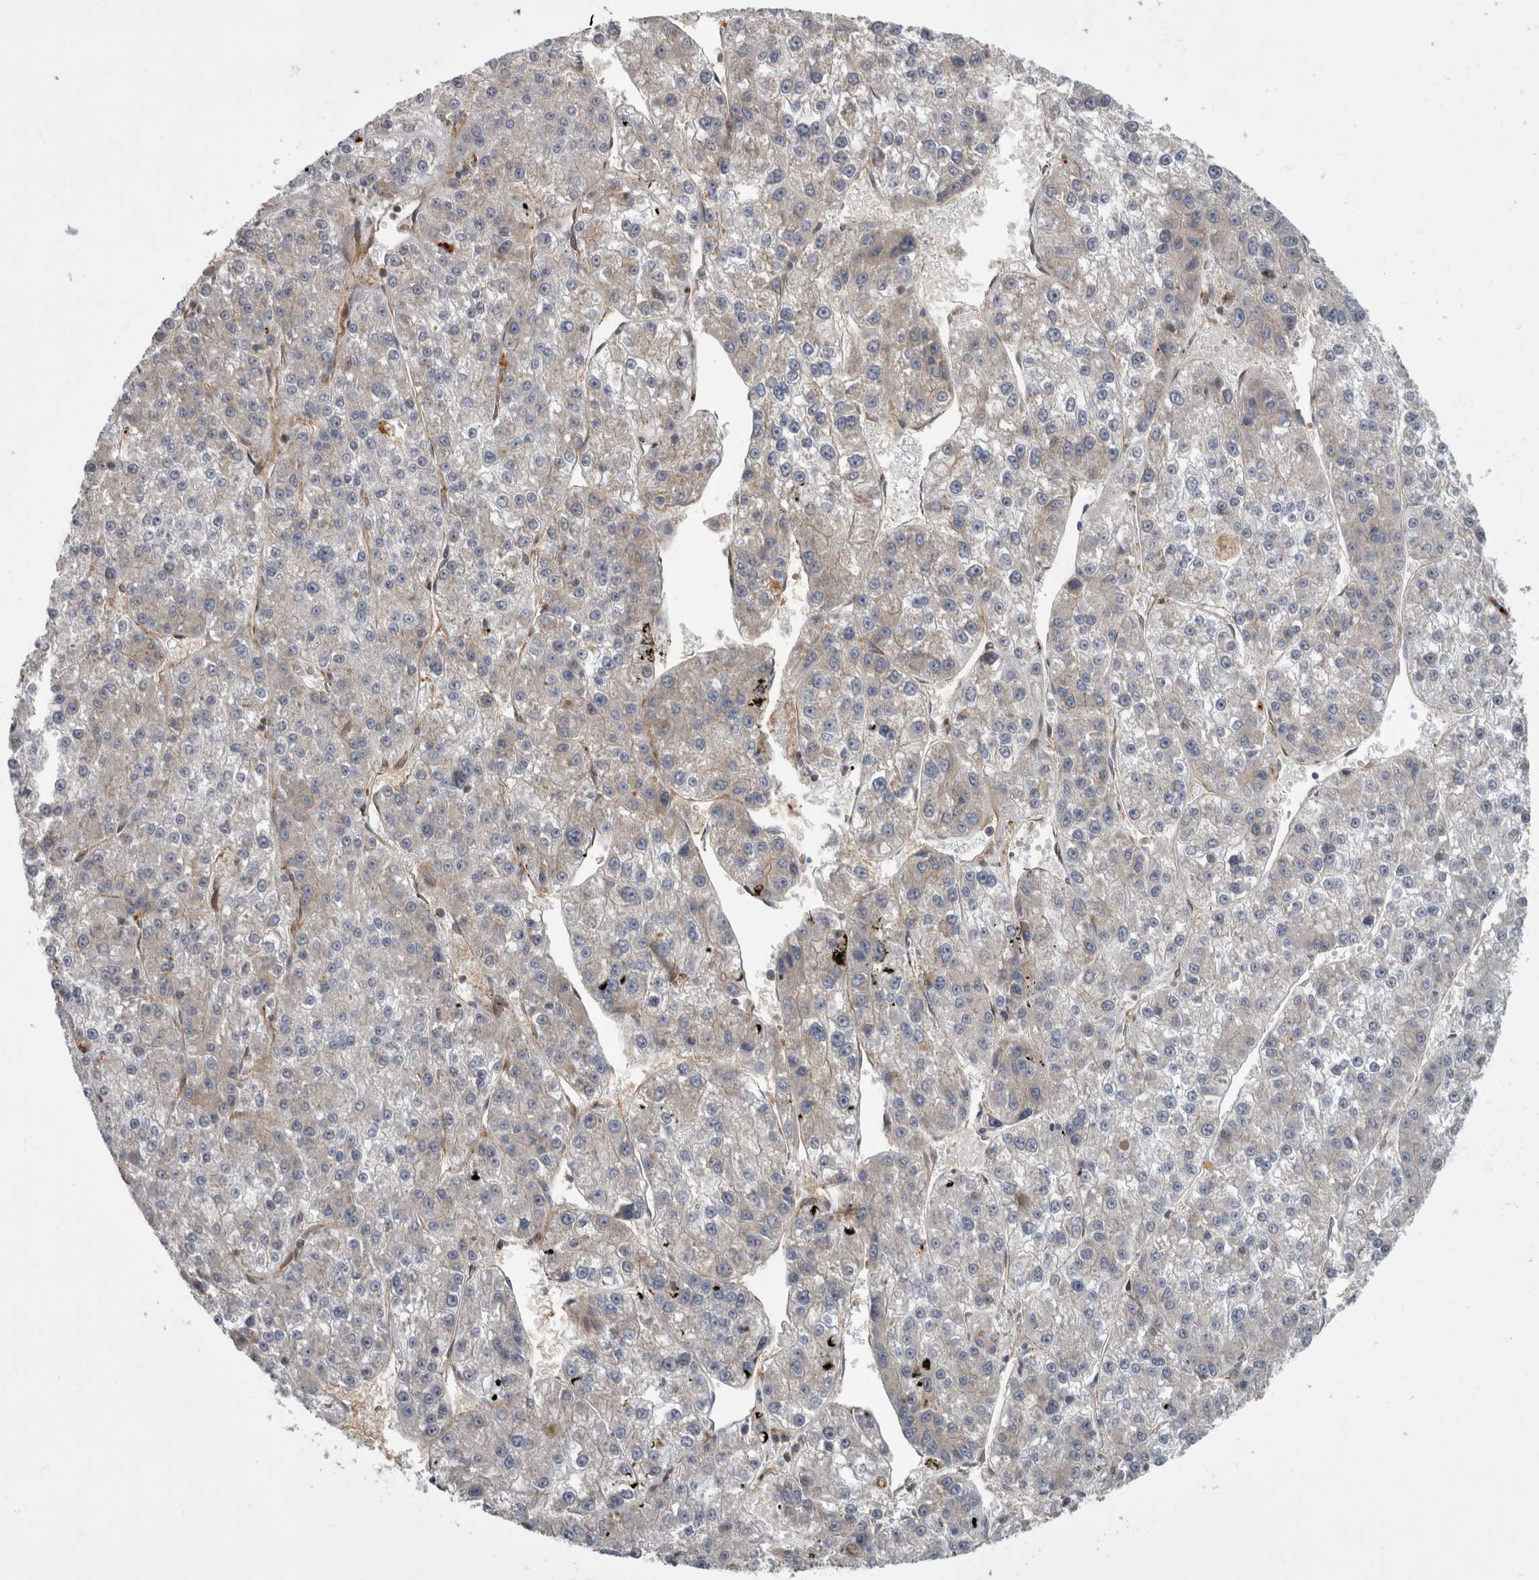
{"staining": {"intensity": "negative", "quantity": "none", "location": "none"}, "tissue": "liver cancer", "cell_type": "Tumor cells", "image_type": "cancer", "snomed": [{"axis": "morphology", "description": "Carcinoma, Hepatocellular, NOS"}, {"axis": "topography", "description": "Liver"}], "caption": "Image shows no significant protein positivity in tumor cells of liver hepatocellular carcinoma. The staining is performed using DAB brown chromogen with nuclei counter-stained in using hematoxylin.", "gene": "HOOK3", "patient": {"sex": "female", "age": 73}}